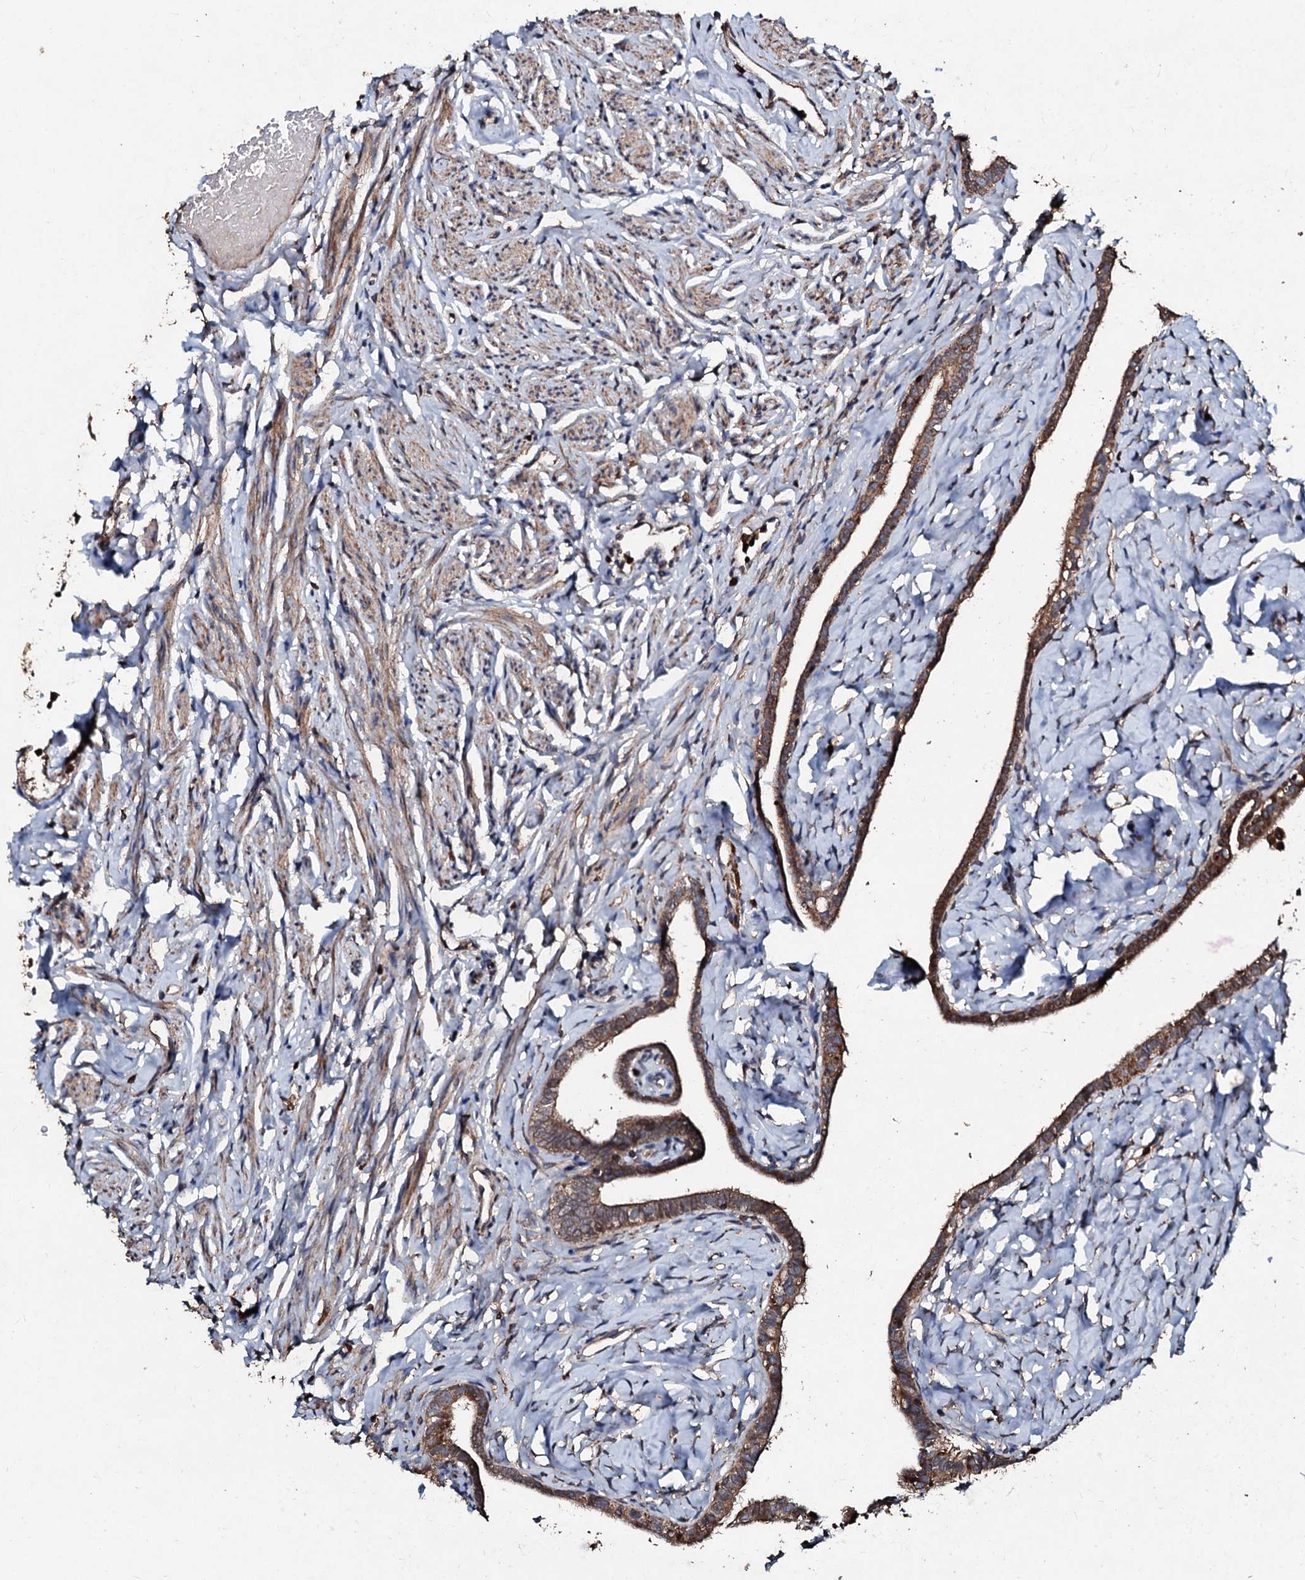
{"staining": {"intensity": "moderate", "quantity": ">75%", "location": "cytoplasmic/membranous"}, "tissue": "fallopian tube", "cell_type": "Glandular cells", "image_type": "normal", "snomed": [{"axis": "morphology", "description": "Normal tissue, NOS"}, {"axis": "topography", "description": "Fallopian tube"}], "caption": "A brown stain shows moderate cytoplasmic/membranous positivity of a protein in glandular cells of benign fallopian tube.", "gene": "SDHAF2", "patient": {"sex": "female", "age": 66}}